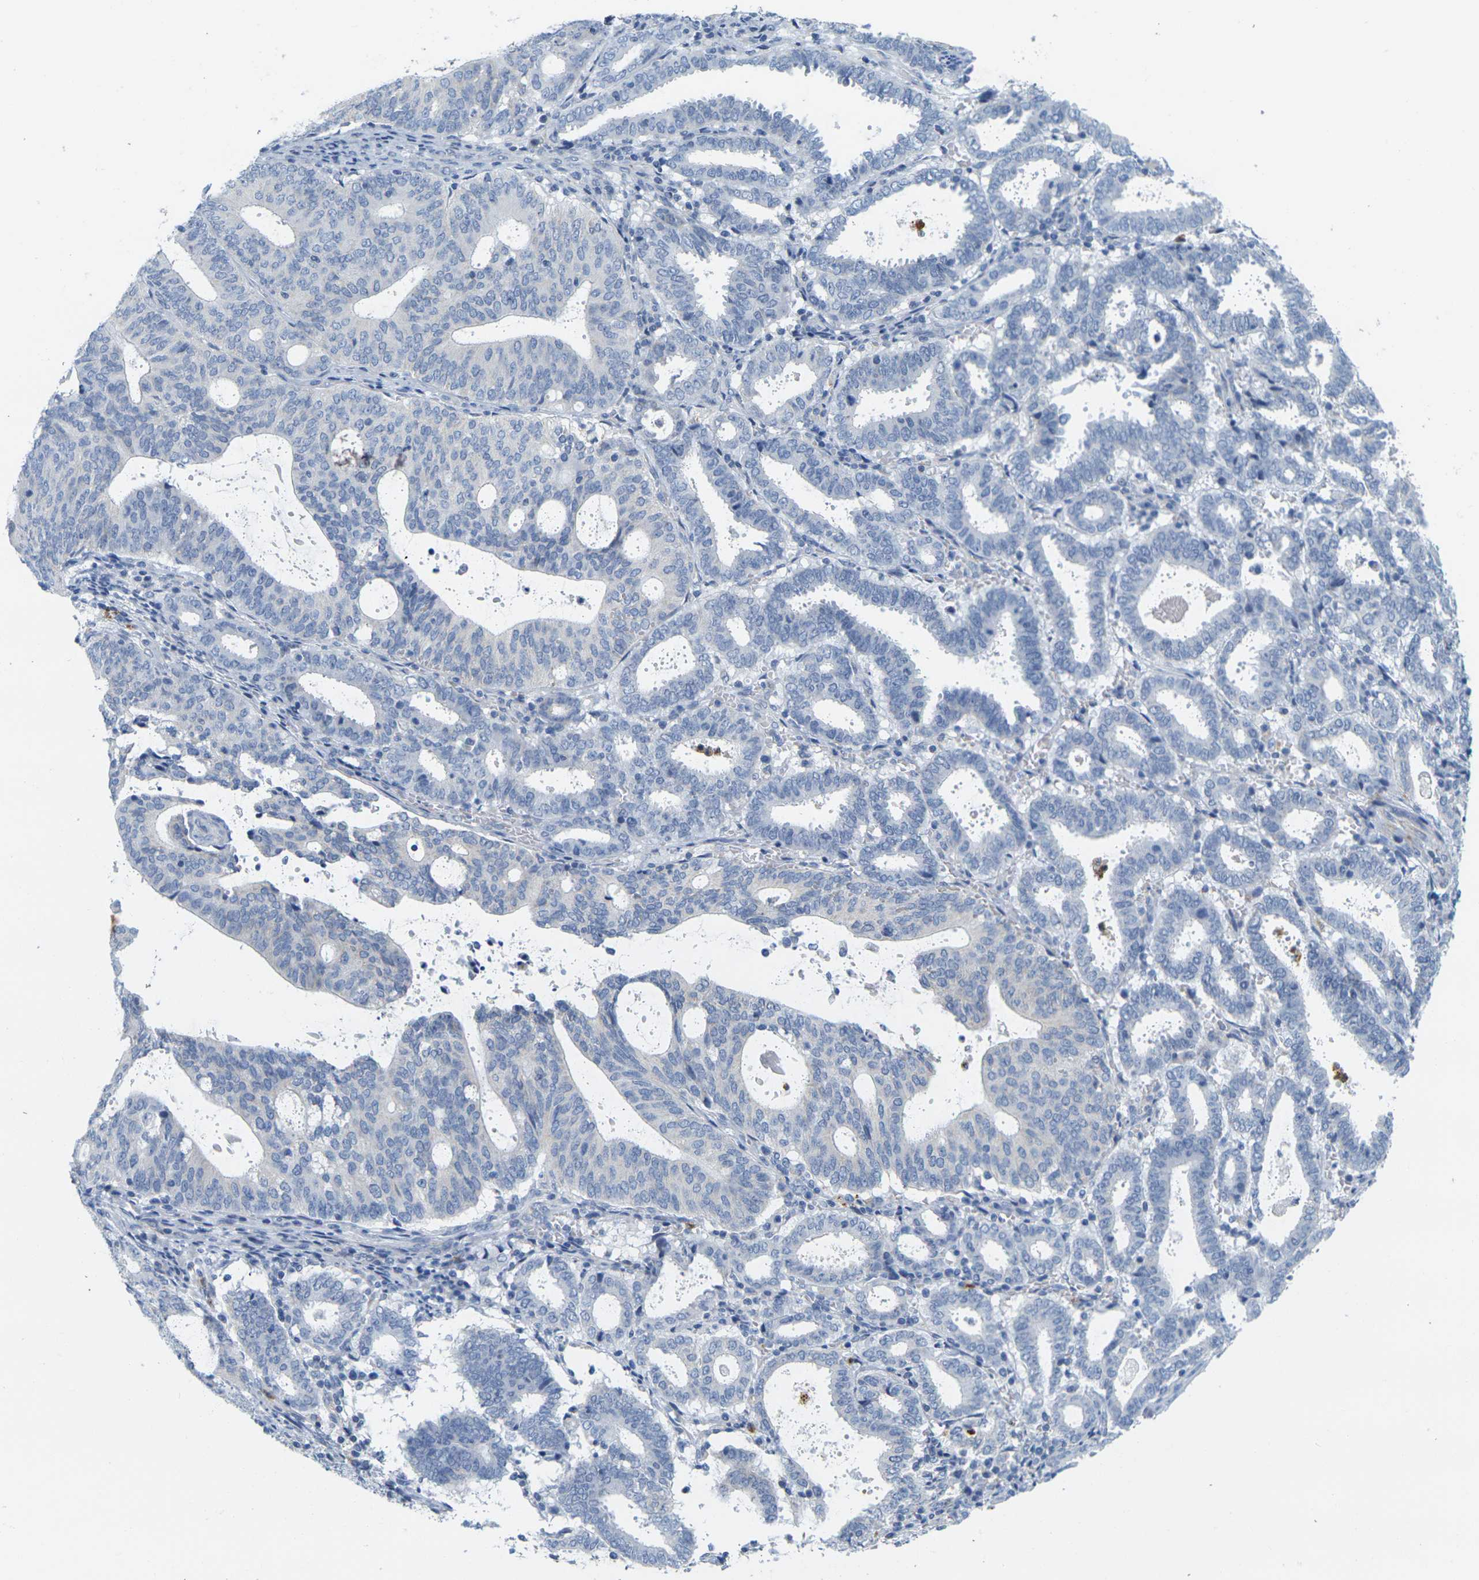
{"staining": {"intensity": "negative", "quantity": "none", "location": "none"}, "tissue": "endometrial cancer", "cell_type": "Tumor cells", "image_type": "cancer", "snomed": [{"axis": "morphology", "description": "Adenocarcinoma, NOS"}, {"axis": "topography", "description": "Uterus"}], "caption": "Tumor cells are negative for protein expression in human endometrial adenocarcinoma. The staining was performed using DAB to visualize the protein expression in brown, while the nuclei were stained in blue with hematoxylin (Magnification: 20x).", "gene": "KLK5", "patient": {"sex": "female", "age": 83}}